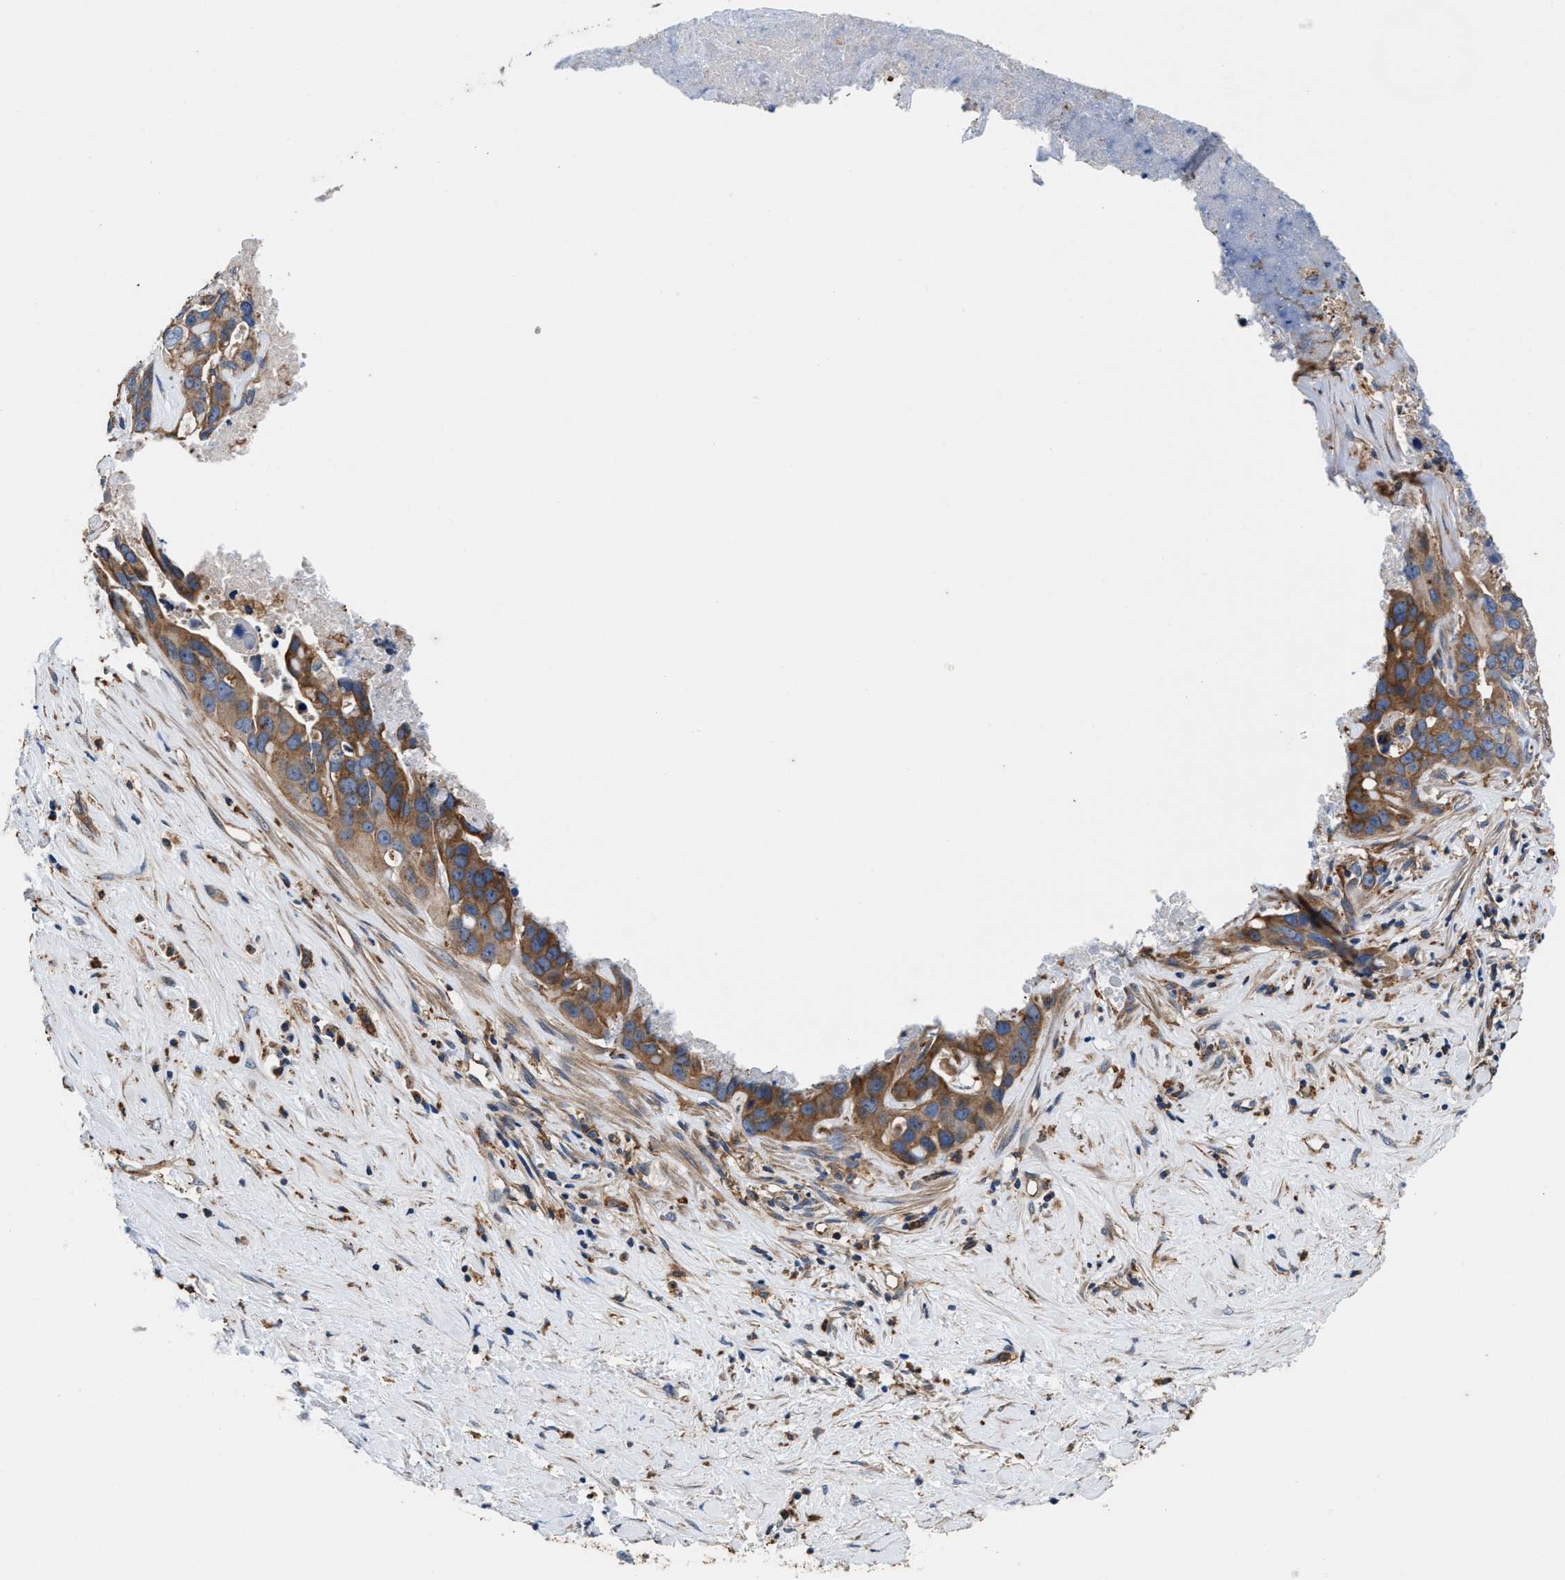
{"staining": {"intensity": "moderate", "quantity": ">75%", "location": "cytoplasmic/membranous"}, "tissue": "liver cancer", "cell_type": "Tumor cells", "image_type": "cancer", "snomed": [{"axis": "morphology", "description": "Cholangiocarcinoma"}, {"axis": "topography", "description": "Liver"}], "caption": "Immunohistochemistry (IHC) of liver cholangiocarcinoma shows medium levels of moderate cytoplasmic/membranous positivity in approximately >75% of tumor cells. (Brightfield microscopy of DAB IHC at high magnification).", "gene": "PPP1R9B", "patient": {"sex": "female", "age": 65}}